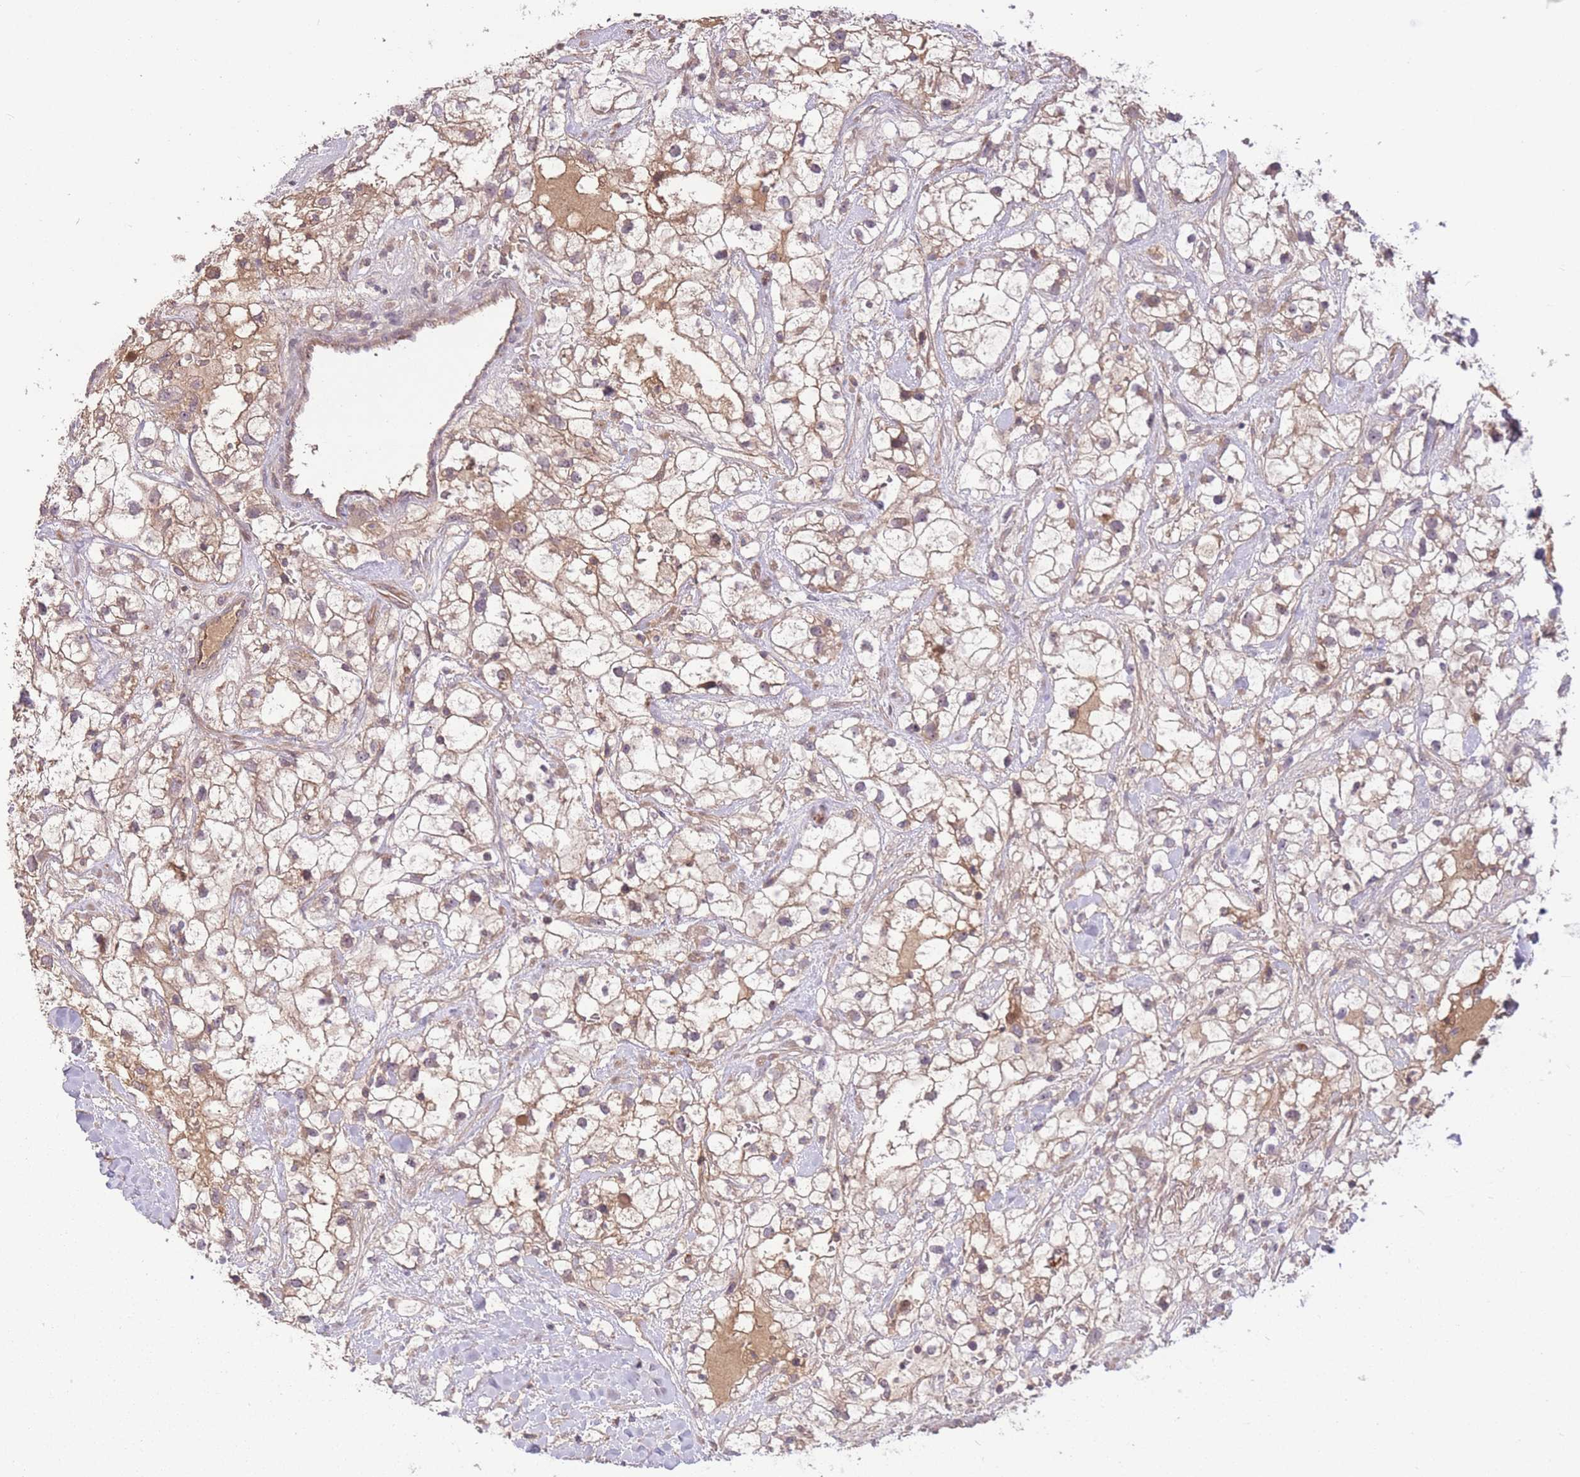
{"staining": {"intensity": "weak", "quantity": "25%-75%", "location": "cytoplasmic/membranous"}, "tissue": "renal cancer", "cell_type": "Tumor cells", "image_type": "cancer", "snomed": [{"axis": "morphology", "description": "Adenocarcinoma, NOS"}, {"axis": "topography", "description": "Kidney"}], "caption": "Immunohistochemical staining of renal cancer (adenocarcinoma) shows low levels of weak cytoplasmic/membranous protein expression in about 25%-75% of tumor cells. (DAB (3,3'-diaminobenzidine) IHC, brown staining for protein, blue staining for nuclei).", "gene": "POLR3F", "patient": {"sex": "male", "age": 59}}